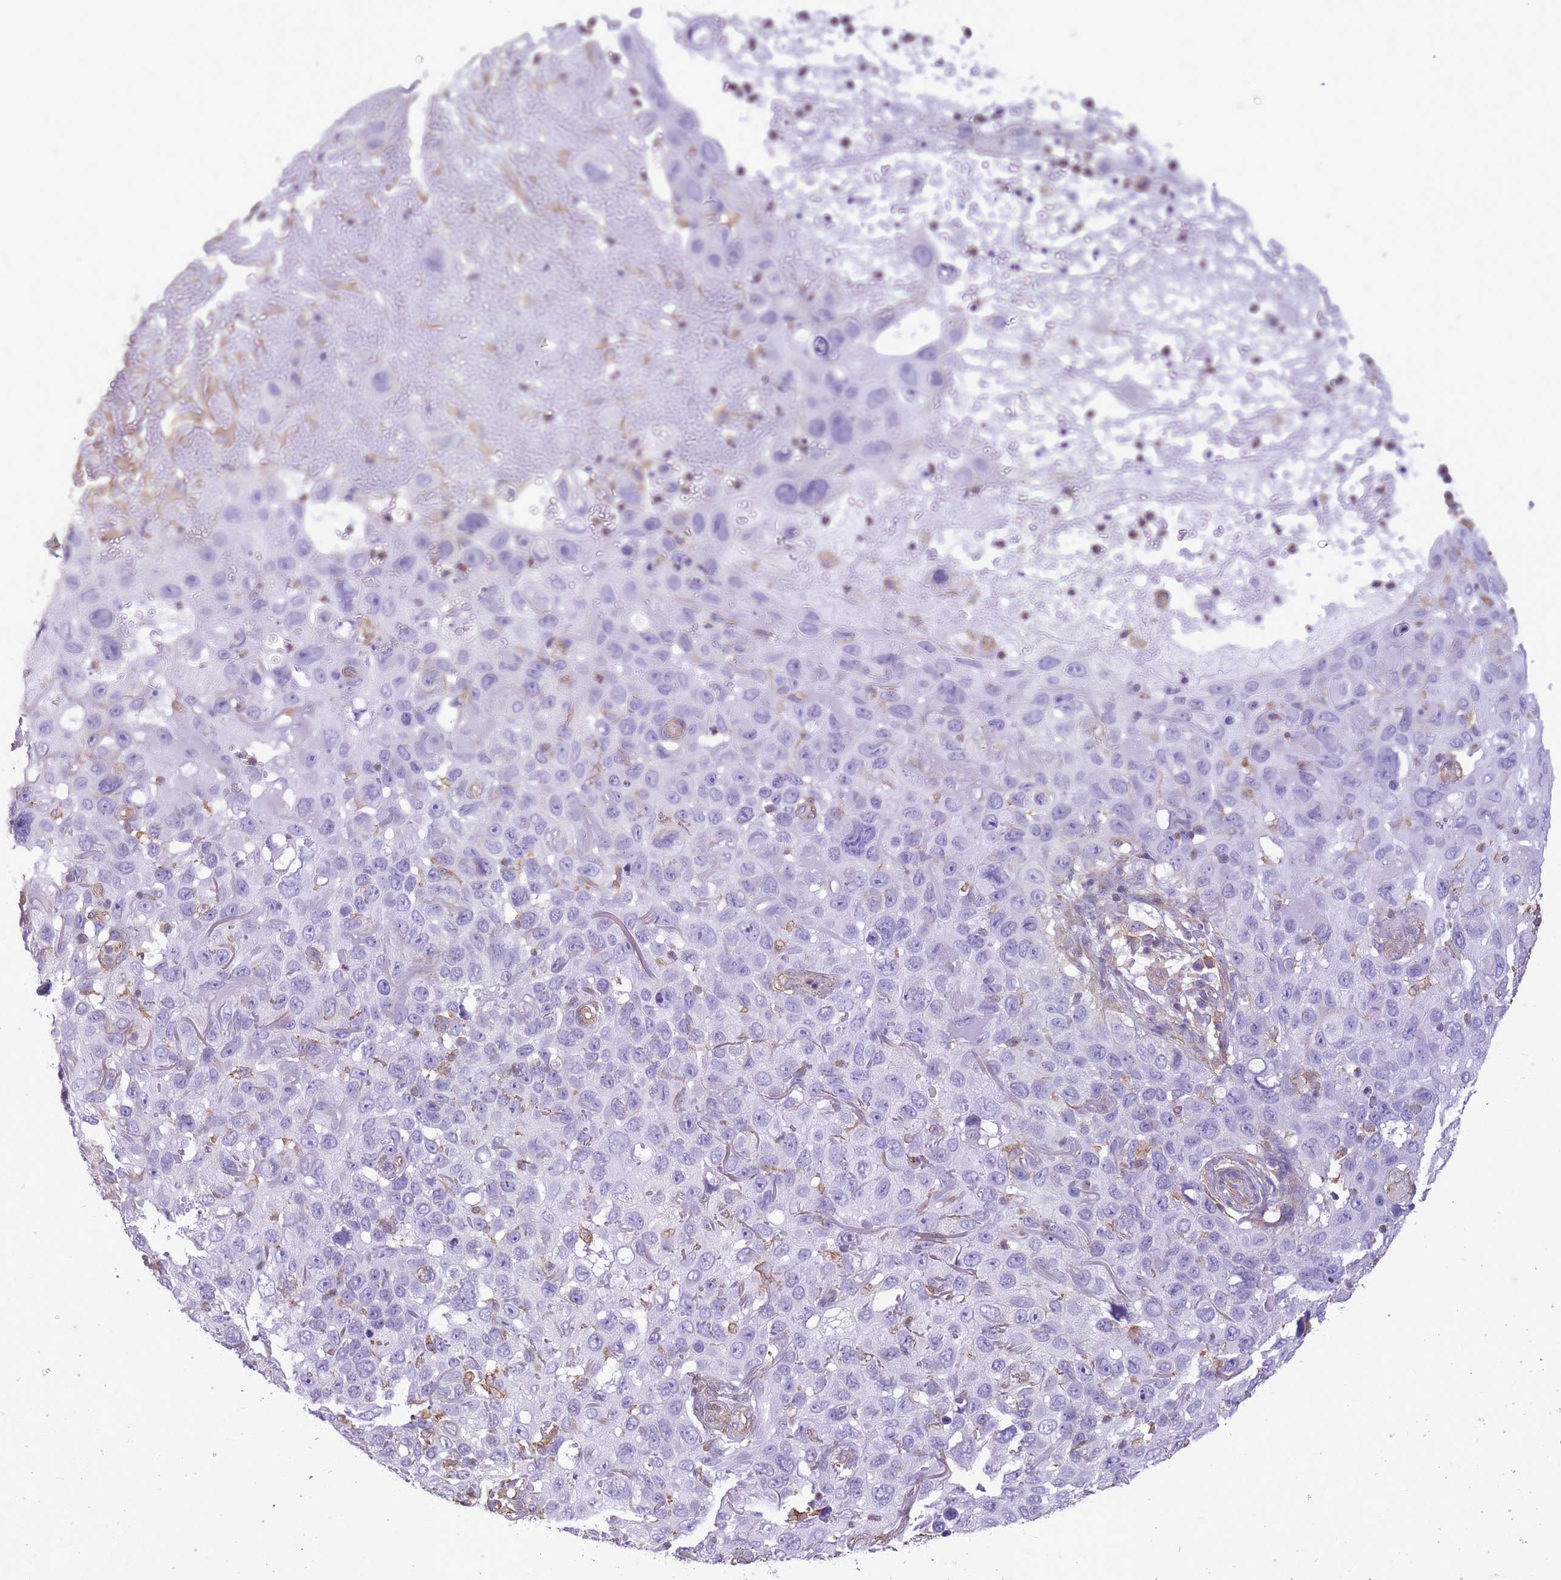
{"staining": {"intensity": "negative", "quantity": "none", "location": "none"}, "tissue": "skin cancer", "cell_type": "Tumor cells", "image_type": "cancer", "snomed": [{"axis": "morphology", "description": "Squamous cell carcinoma in situ, NOS"}, {"axis": "morphology", "description": "Squamous cell carcinoma, NOS"}, {"axis": "topography", "description": "Skin"}], "caption": "Image shows no significant protein positivity in tumor cells of skin cancer.", "gene": "ADD1", "patient": {"sex": "male", "age": 93}}